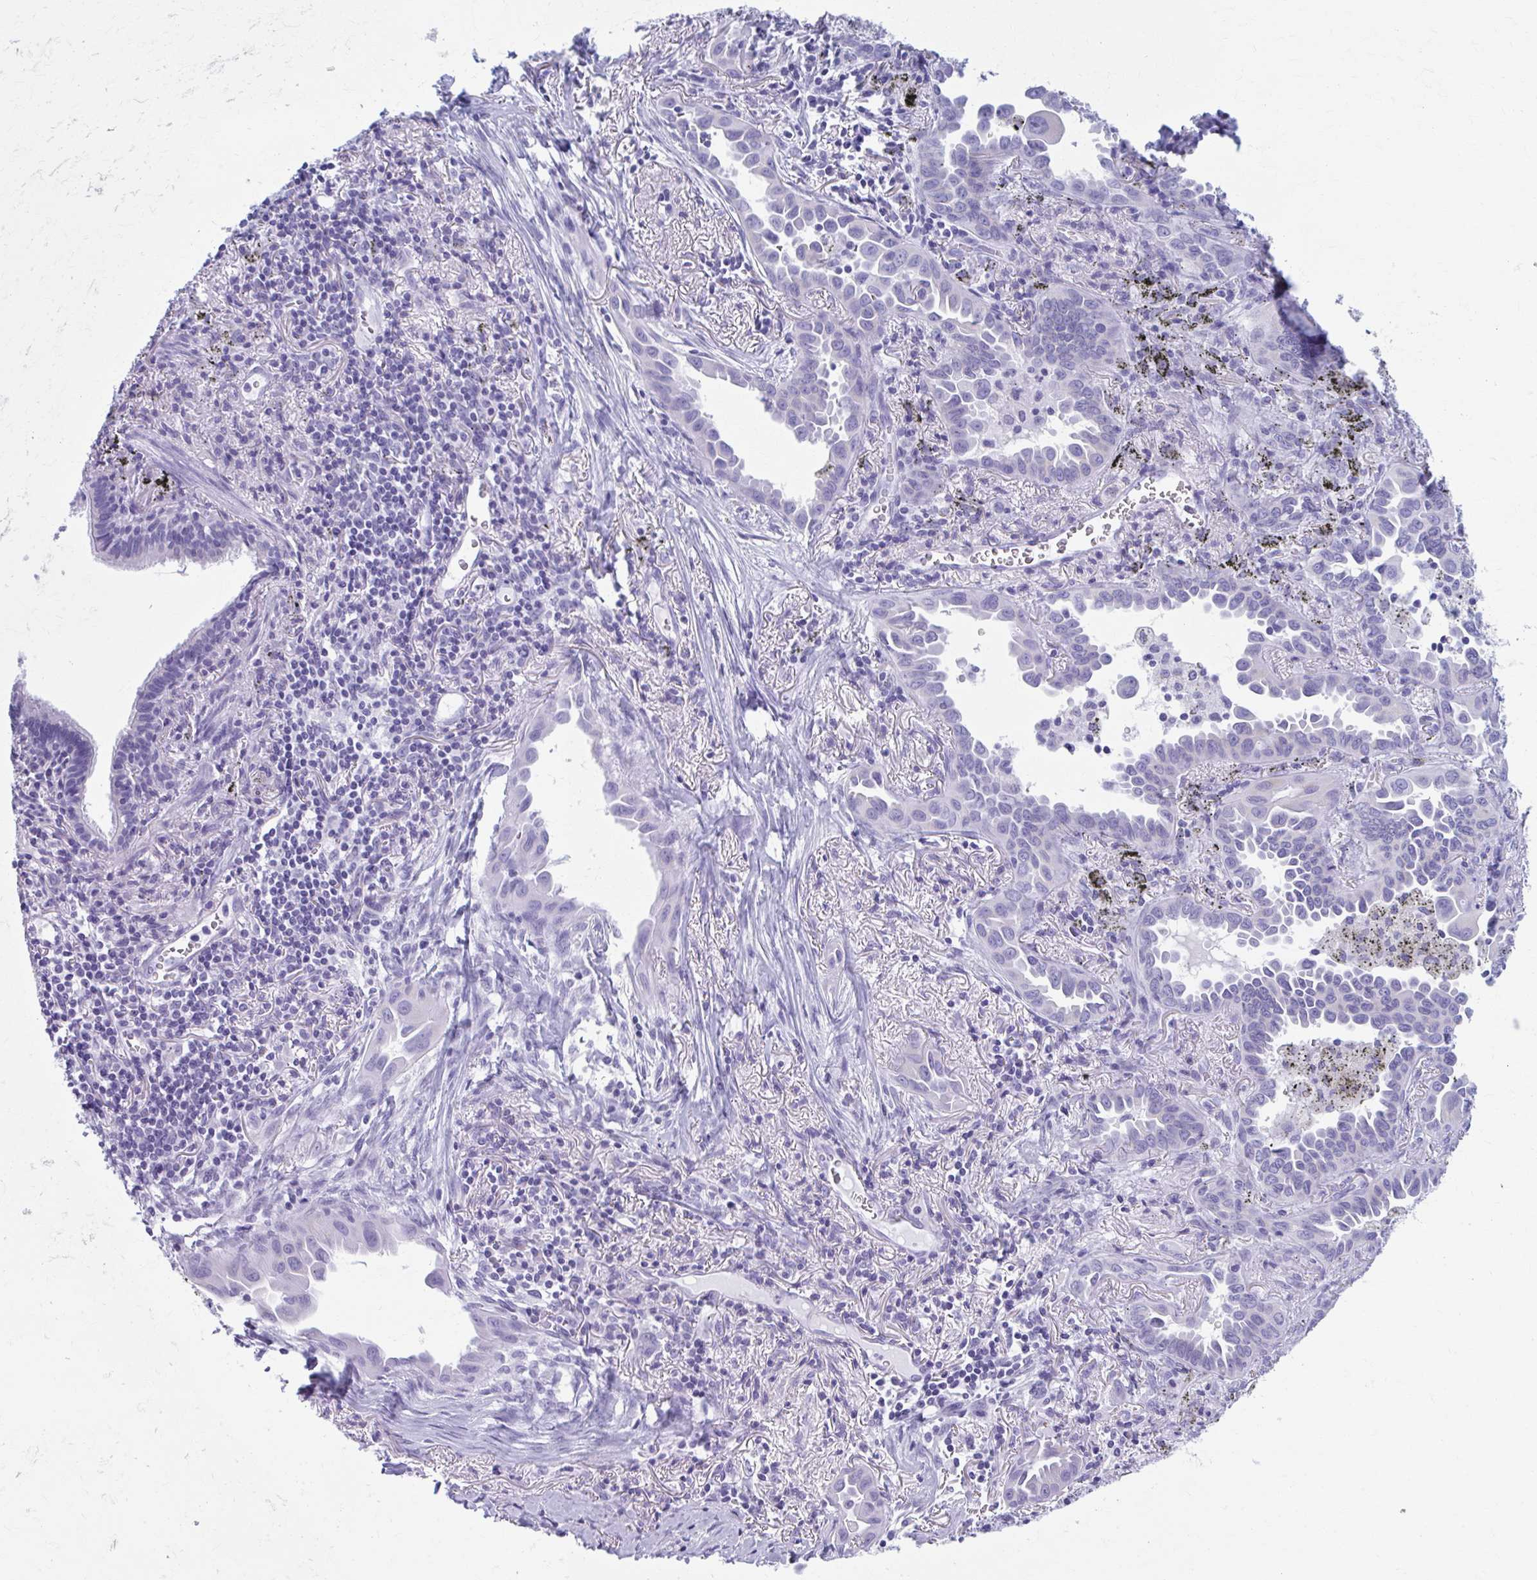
{"staining": {"intensity": "negative", "quantity": "none", "location": "none"}, "tissue": "lung cancer", "cell_type": "Tumor cells", "image_type": "cancer", "snomed": [{"axis": "morphology", "description": "Adenocarcinoma, NOS"}, {"axis": "topography", "description": "Lung"}], "caption": "Human lung cancer (adenocarcinoma) stained for a protein using immunohistochemistry (IHC) exhibits no staining in tumor cells.", "gene": "KCNE2", "patient": {"sex": "male", "age": 68}}